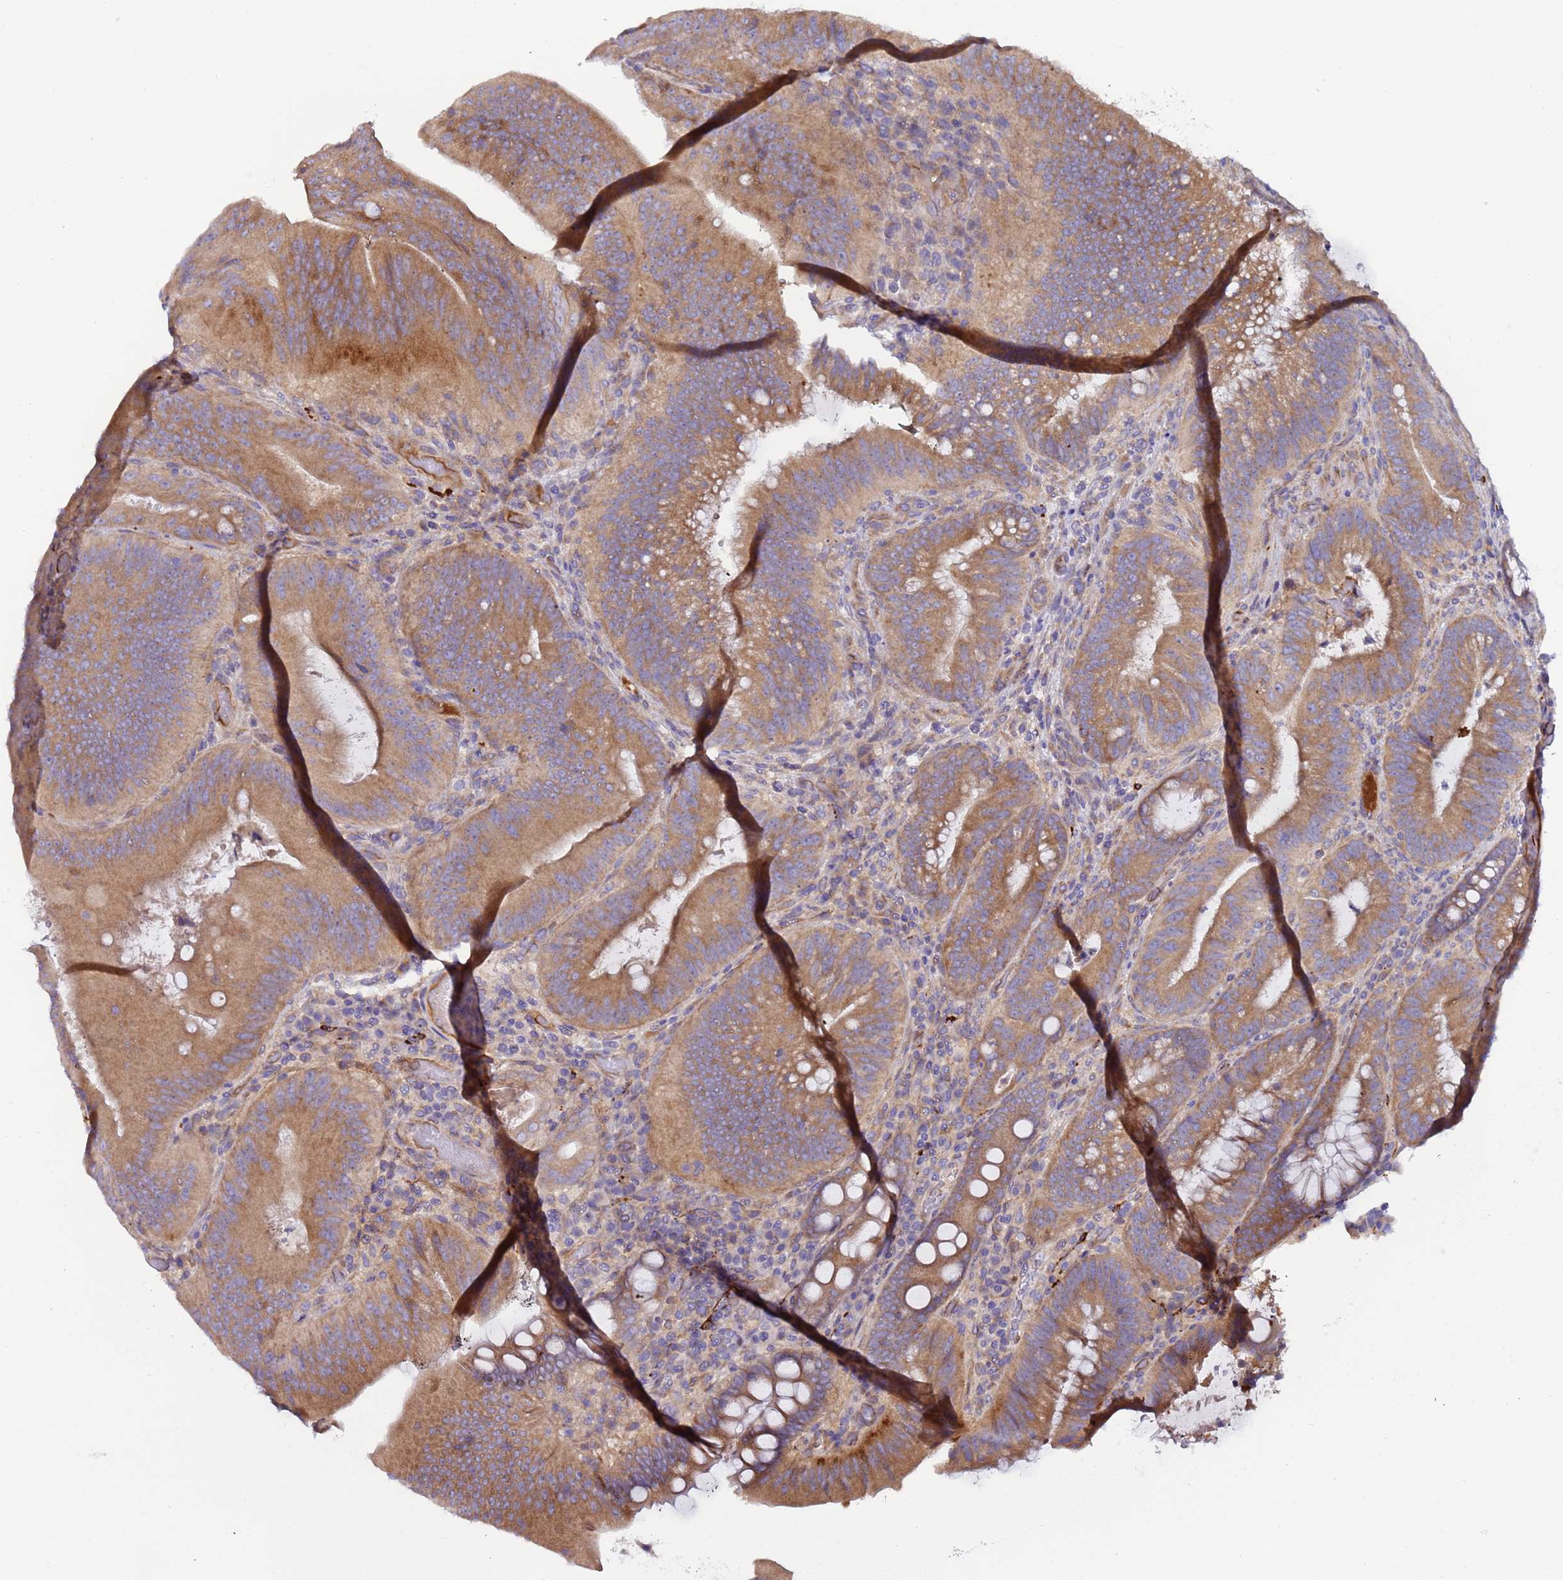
{"staining": {"intensity": "moderate", "quantity": ">75%", "location": "cytoplasmic/membranous"}, "tissue": "colorectal cancer", "cell_type": "Tumor cells", "image_type": "cancer", "snomed": [{"axis": "morphology", "description": "Adenocarcinoma, NOS"}, {"axis": "topography", "description": "Colon"}], "caption": "Tumor cells exhibit moderate cytoplasmic/membranous expression in about >75% of cells in adenocarcinoma (colorectal).", "gene": "PAQR7", "patient": {"sex": "female", "age": 43}}